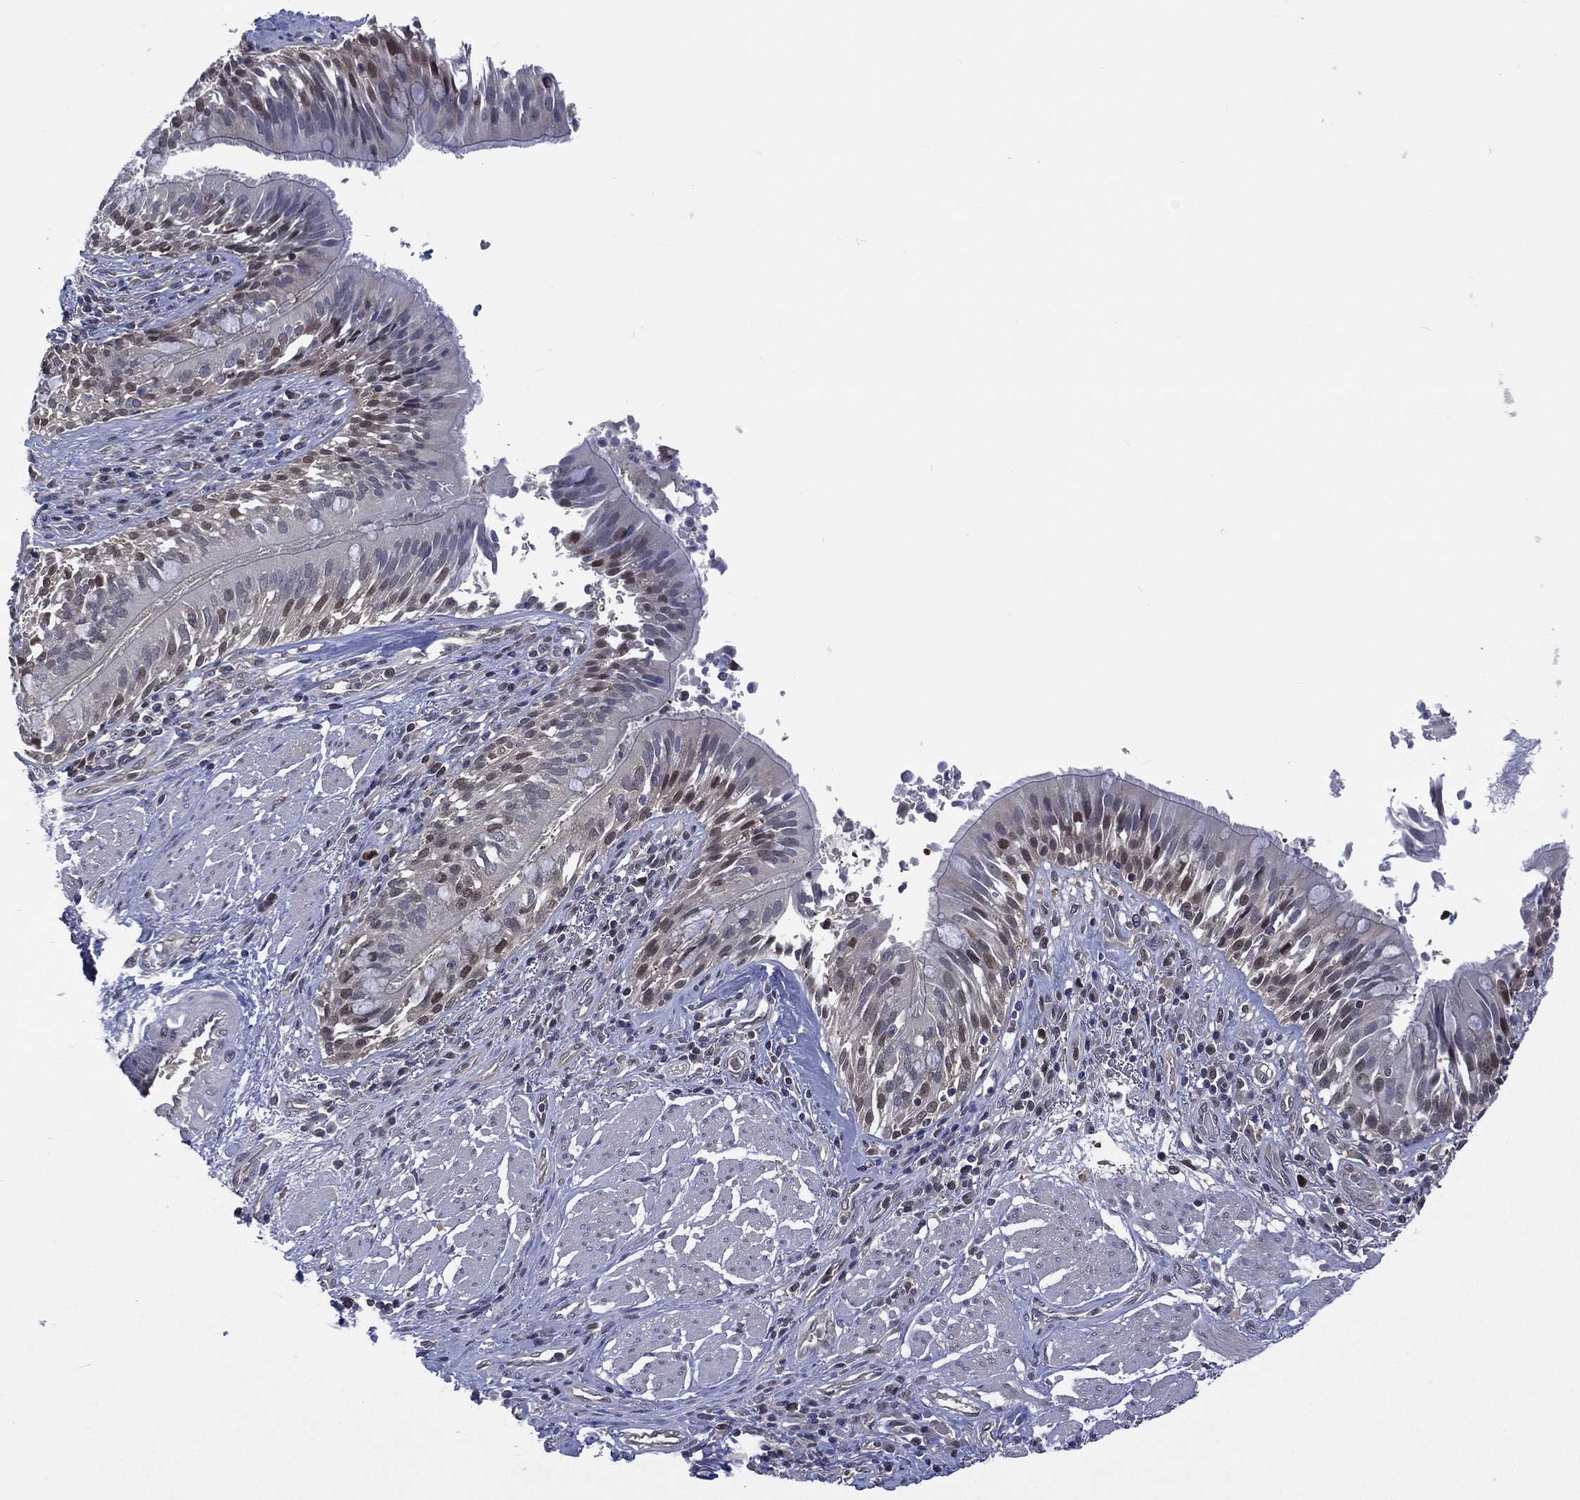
{"staining": {"intensity": "strong", "quantity": "25%-75%", "location": "nuclear"}, "tissue": "bronchus", "cell_type": "Respiratory epithelial cells", "image_type": "normal", "snomed": [{"axis": "morphology", "description": "Normal tissue, NOS"}, {"axis": "morphology", "description": "Squamous cell carcinoma, NOS"}, {"axis": "topography", "description": "Bronchus"}, {"axis": "topography", "description": "Lung"}], "caption": "Immunohistochemistry (IHC) of benign human bronchus displays high levels of strong nuclear expression in about 25%-75% of respiratory epithelial cells. Using DAB (brown) and hematoxylin (blue) stains, captured at high magnification using brightfield microscopy.", "gene": "MTAP", "patient": {"sex": "male", "age": 64}}